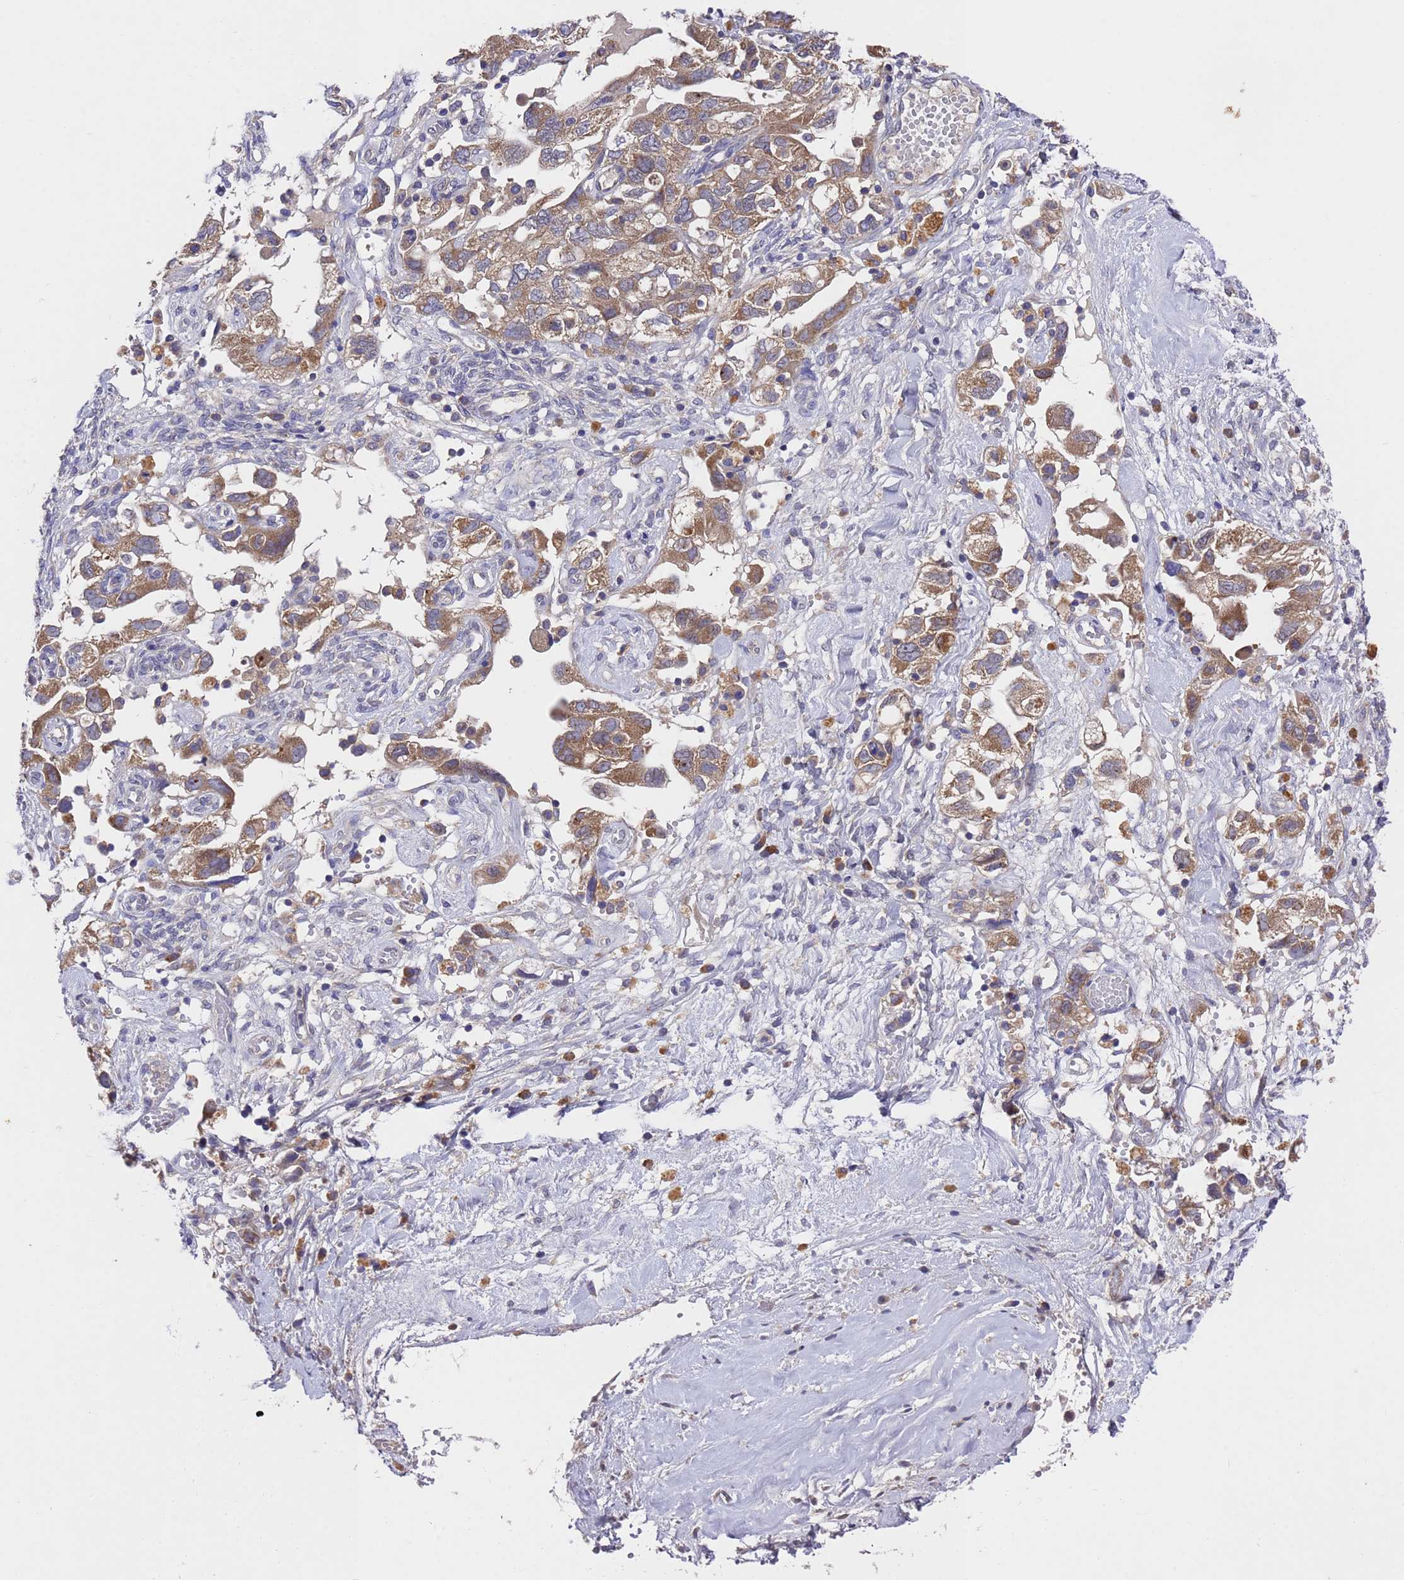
{"staining": {"intensity": "moderate", "quantity": ">75%", "location": "cytoplasmic/membranous"}, "tissue": "ovarian cancer", "cell_type": "Tumor cells", "image_type": "cancer", "snomed": [{"axis": "morphology", "description": "Carcinoma, NOS"}, {"axis": "morphology", "description": "Cystadenocarcinoma, serous, NOS"}, {"axis": "topography", "description": "Ovary"}], "caption": "Brown immunohistochemical staining in ovarian cancer (carcinoma) demonstrates moderate cytoplasmic/membranous positivity in approximately >75% of tumor cells.", "gene": "DCAF12L2", "patient": {"sex": "female", "age": 69}}